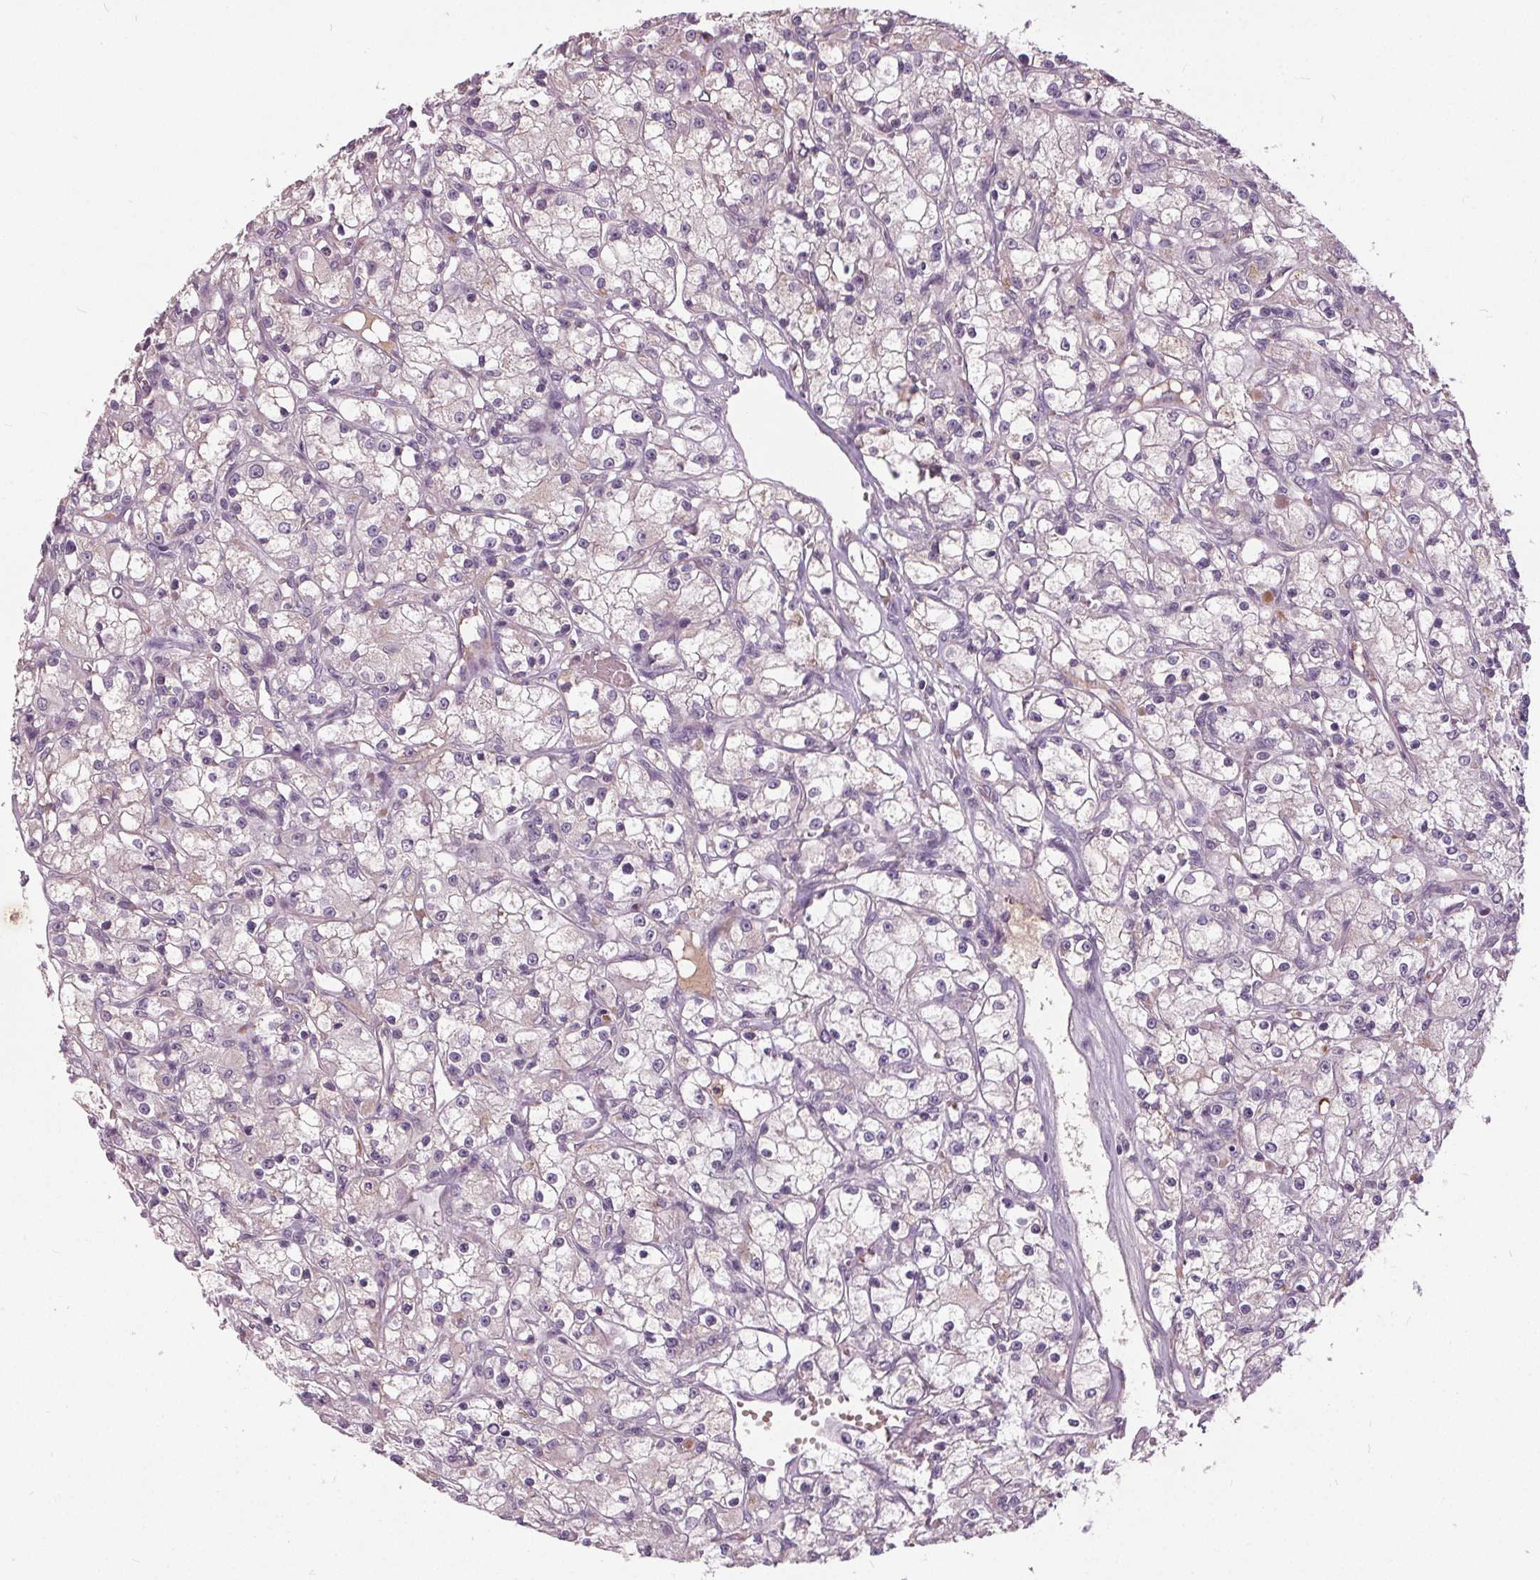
{"staining": {"intensity": "negative", "quantity": "none", "location": "none"}, "tissue": "renal cancer", "cell_type": "Tumor cells", "image_type": "cancer", "snomed": [{"axis": "morphology", "description": "Adenocarcinoma, NOS"}, {"axis": "topography", "description": "Kidney"}], "caption": "The micrograph shows no significant staining in tumor cells of renal cancer.", "gene": "PDGFD", "patient": {"sex": "female", "age": 59}}